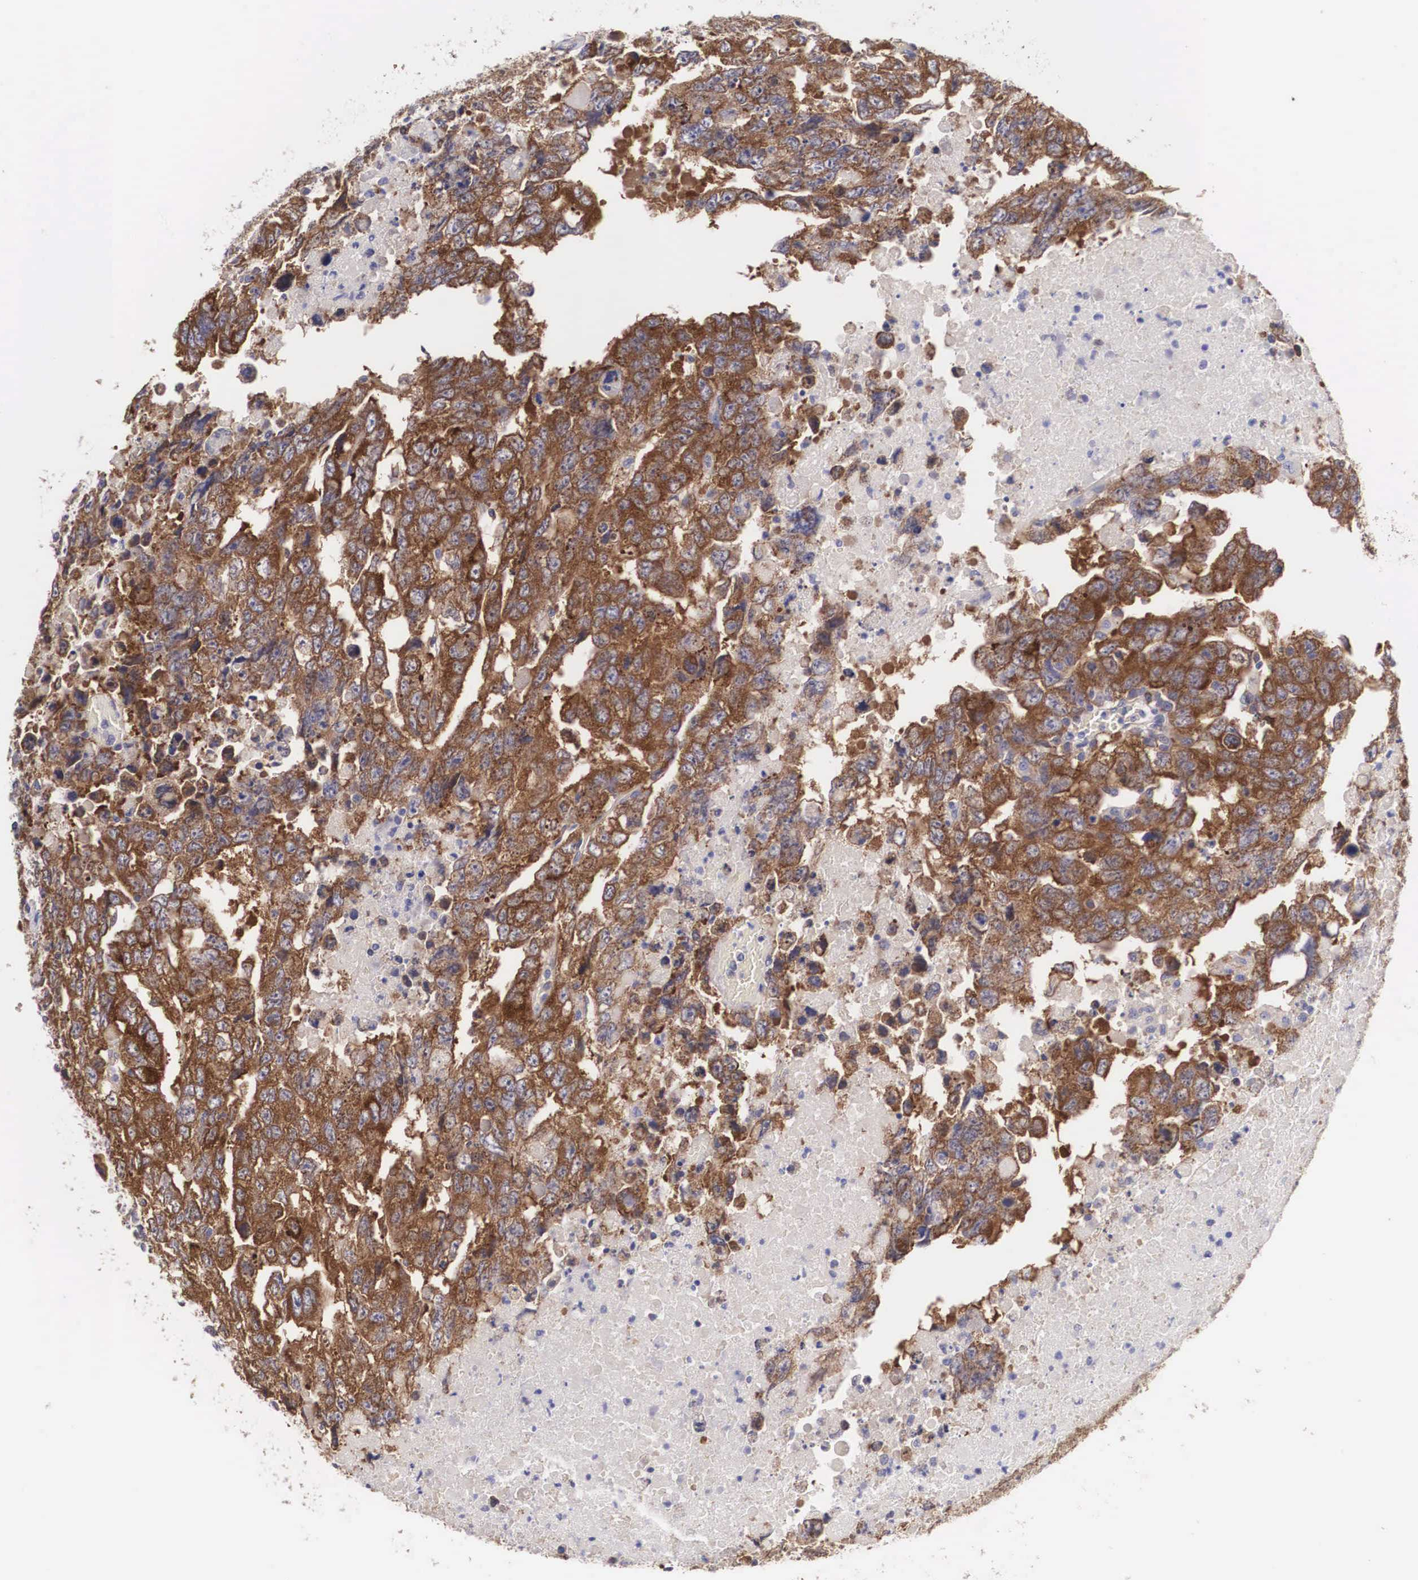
{"staining": {"intensity": "strong", "quantity": ">75%", "location": "cytoplasmic/membranous"}, "tissue": "testis cancer", "cell_type": "Tumor cells", "image_type": "cancer", "snomed": [{"axis": "morphology", "description": "Carcinoma, Embryonal, NOS"}, {"axis": "topography", "description": "Testis"}], "caption": "Immunohistochemistry (DAB) staining of testis embryonal carcinoma displays strong cytoplasmic/membranous protein expression in about >75% of tumor cells.", "gene": "TXLNG", "patient": {"sex": "male", "age": 36}}